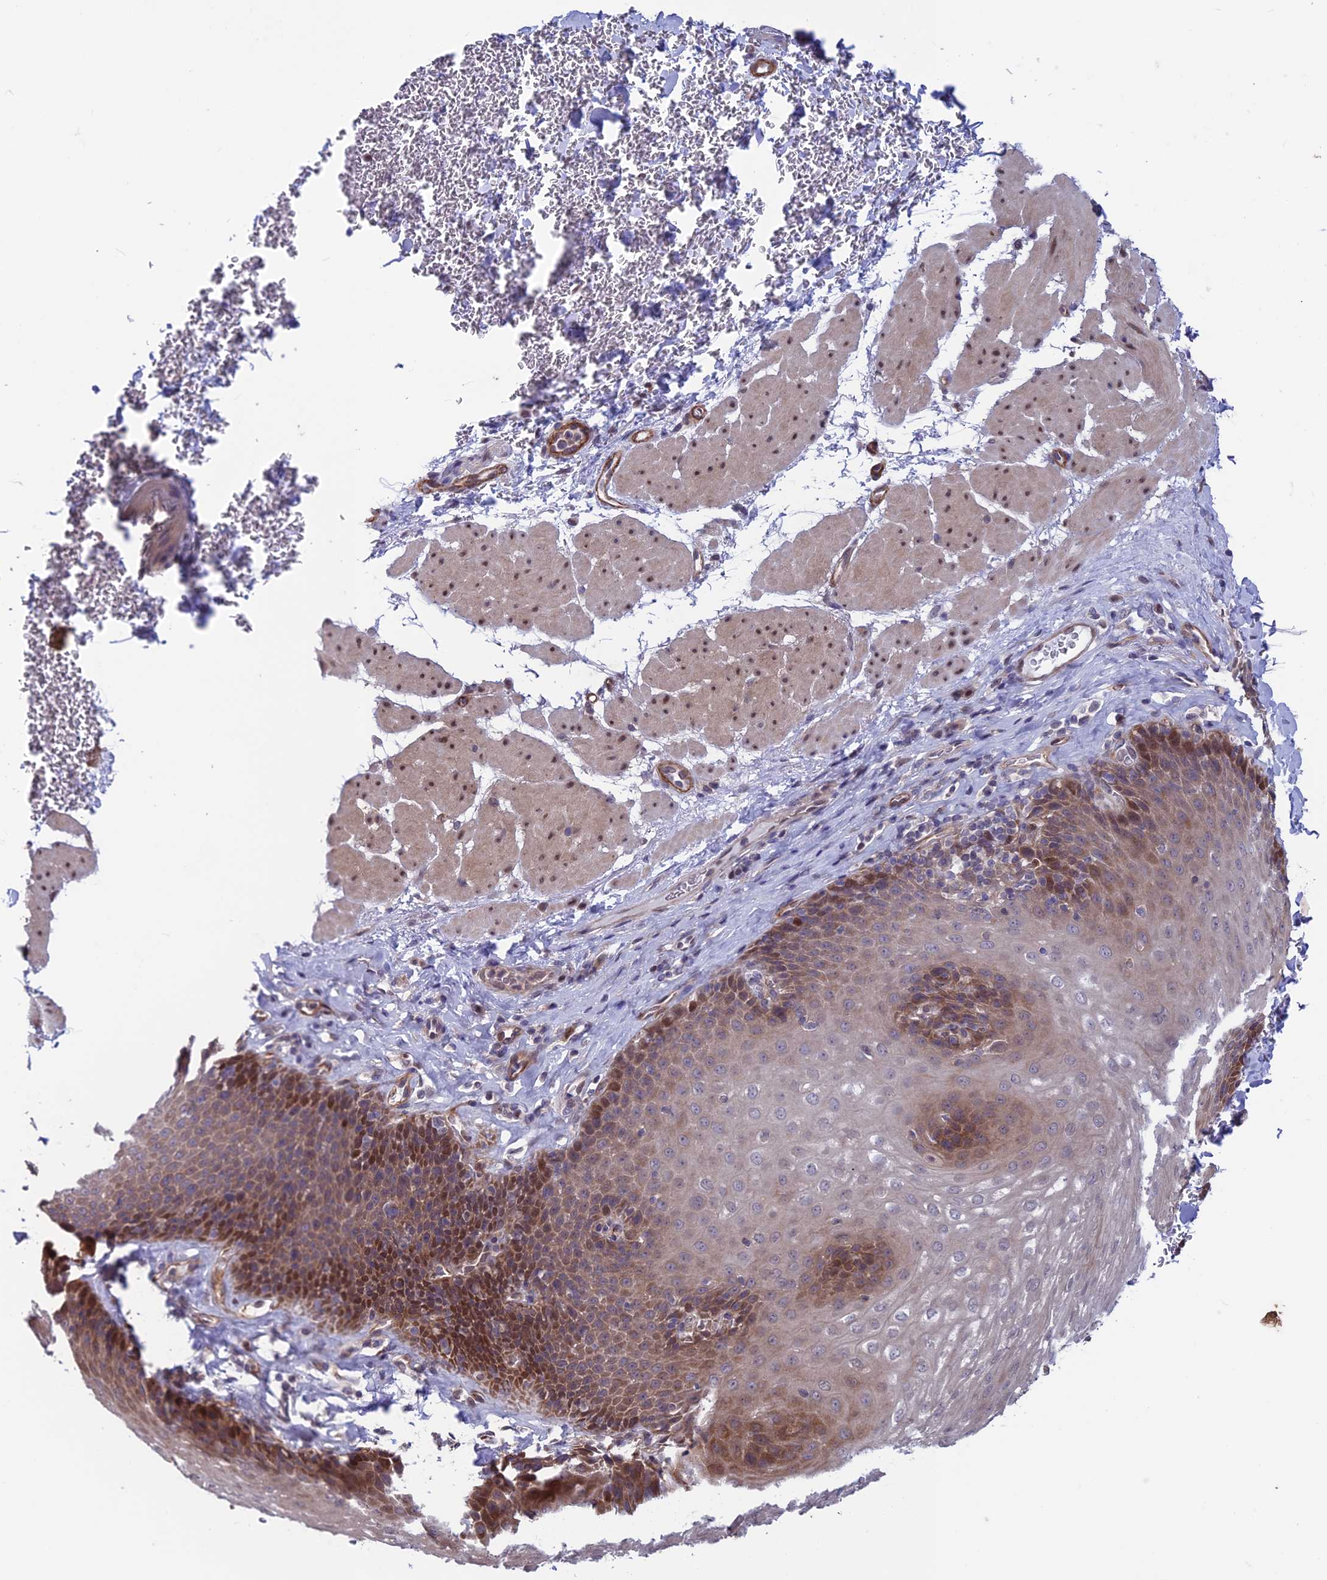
{"staining": {"intensity": "moderate", "quantity": "25%-75%", "location": "cytoplasmic/membranous,nuclear"}, "tissue": "esophagus", "cell_type": "Squamous epithelial cells", "image_type": "normal", "snomed": [{"axis": "morphology", "description": "Normal tissue, NOS"}, {"axis": "topography", "description": "Esophagus"}], "caption": "A brown stain highlights moderate cytoplasmic/membranous,nuclear positivity of a protein in squamous epithelial cells of normal esophagus. (DAB (3,3'-diaminobenzidine) IHC with brightfield microscopy, high magnification).", "gene": "MAST2", "patient": {"sex": "female", "age": 66}}